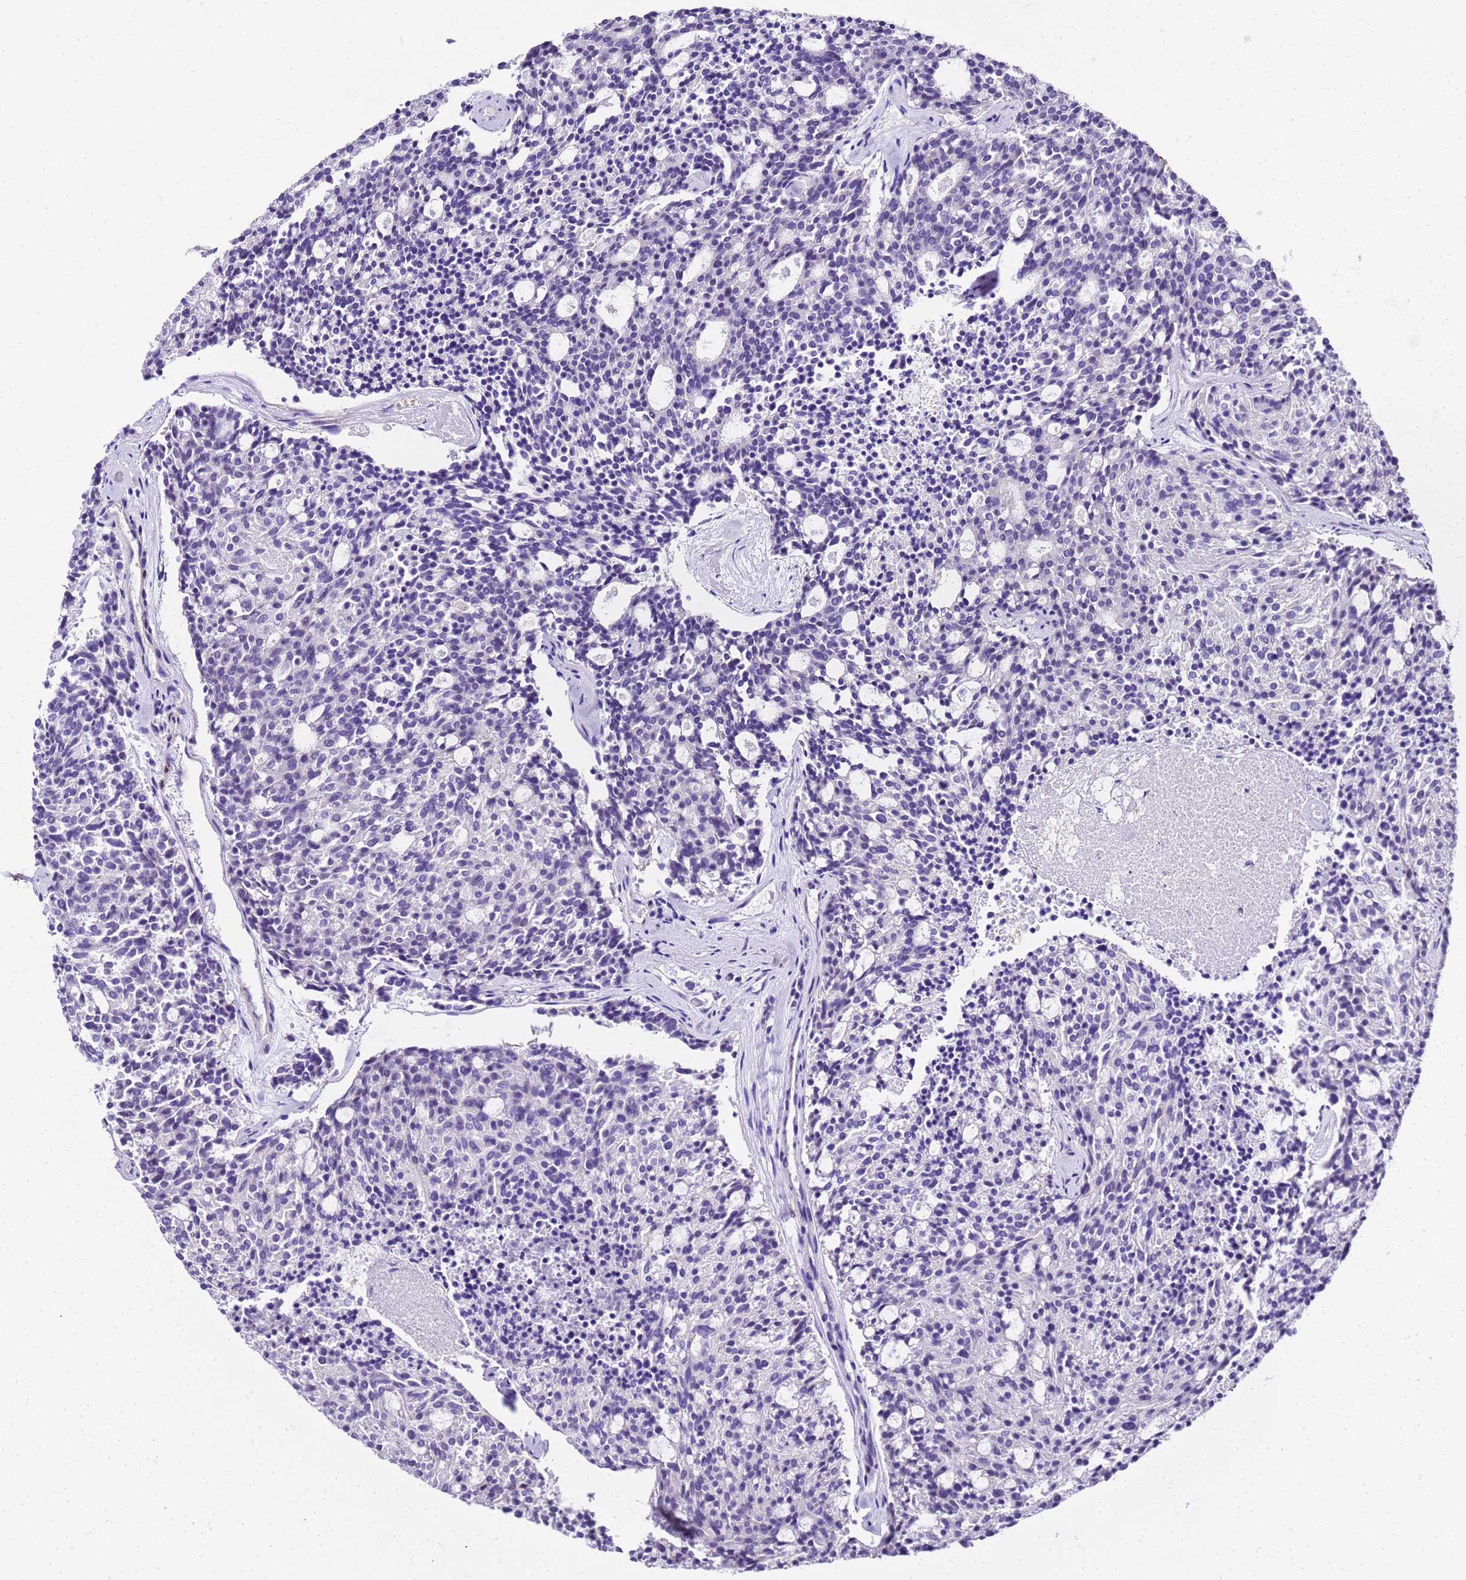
{"staining": {"intensity": "negative", "quantity": "none", "location": "none"}, "tissue": "carcinoid", "cell_type": "Tumor cells", "image_type": "cancer", "snomed": [{"axis": "morphology", "description": "Carcinoid, malignant, NOS"}, {"axis": "topography", "description": "Pancreas"}], "caption": "Immunohistochemistry (IHC) histopathology image of neoplastic tissue: human carcinoid stained with DAB (3,3'-diaminobenzidine) reveals no significant protein staining in tumor cells.", "gene": "HSPB6", "patient": {"sex": "female", "age": 54}}